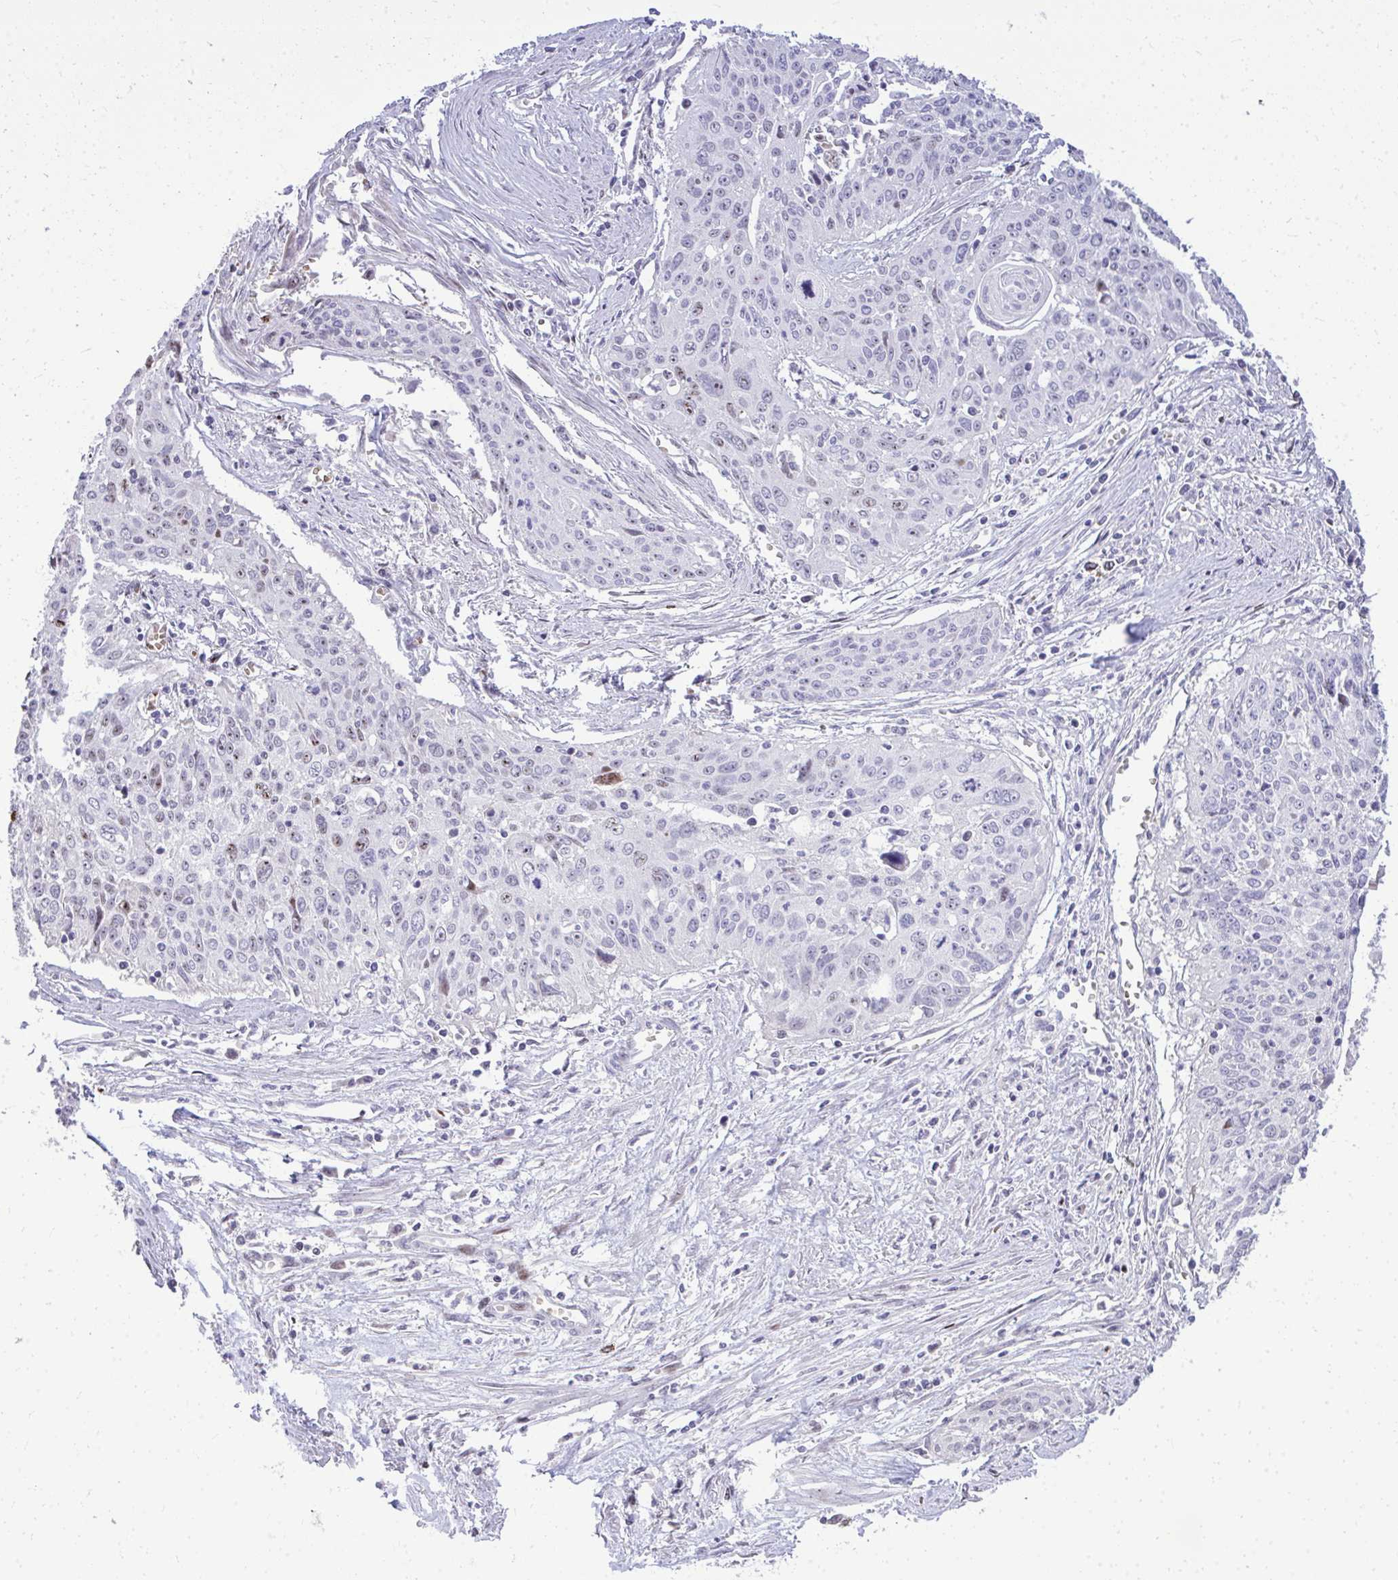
{"staining": {"intensity": "moderate", "quantity": "<25%", "location": "nuclear"}, "tissue": "cervical cancer", "cell_type": "Tumor cells", "image_type": "cancer", "snomed": [{"axis": "morphology", "description": "Squamous cell carcinoma, NOS"}, {"axis": "topography", "description": "Cervix"}], "caption": "This image demonstrates immunohistochemistry staining of cervical squamous cell carcinoma, with low moderate nuclear expression in about <25% of tumor cells.", "gene": "DLX4", "patient": {"sex": "female", "age": 55}}